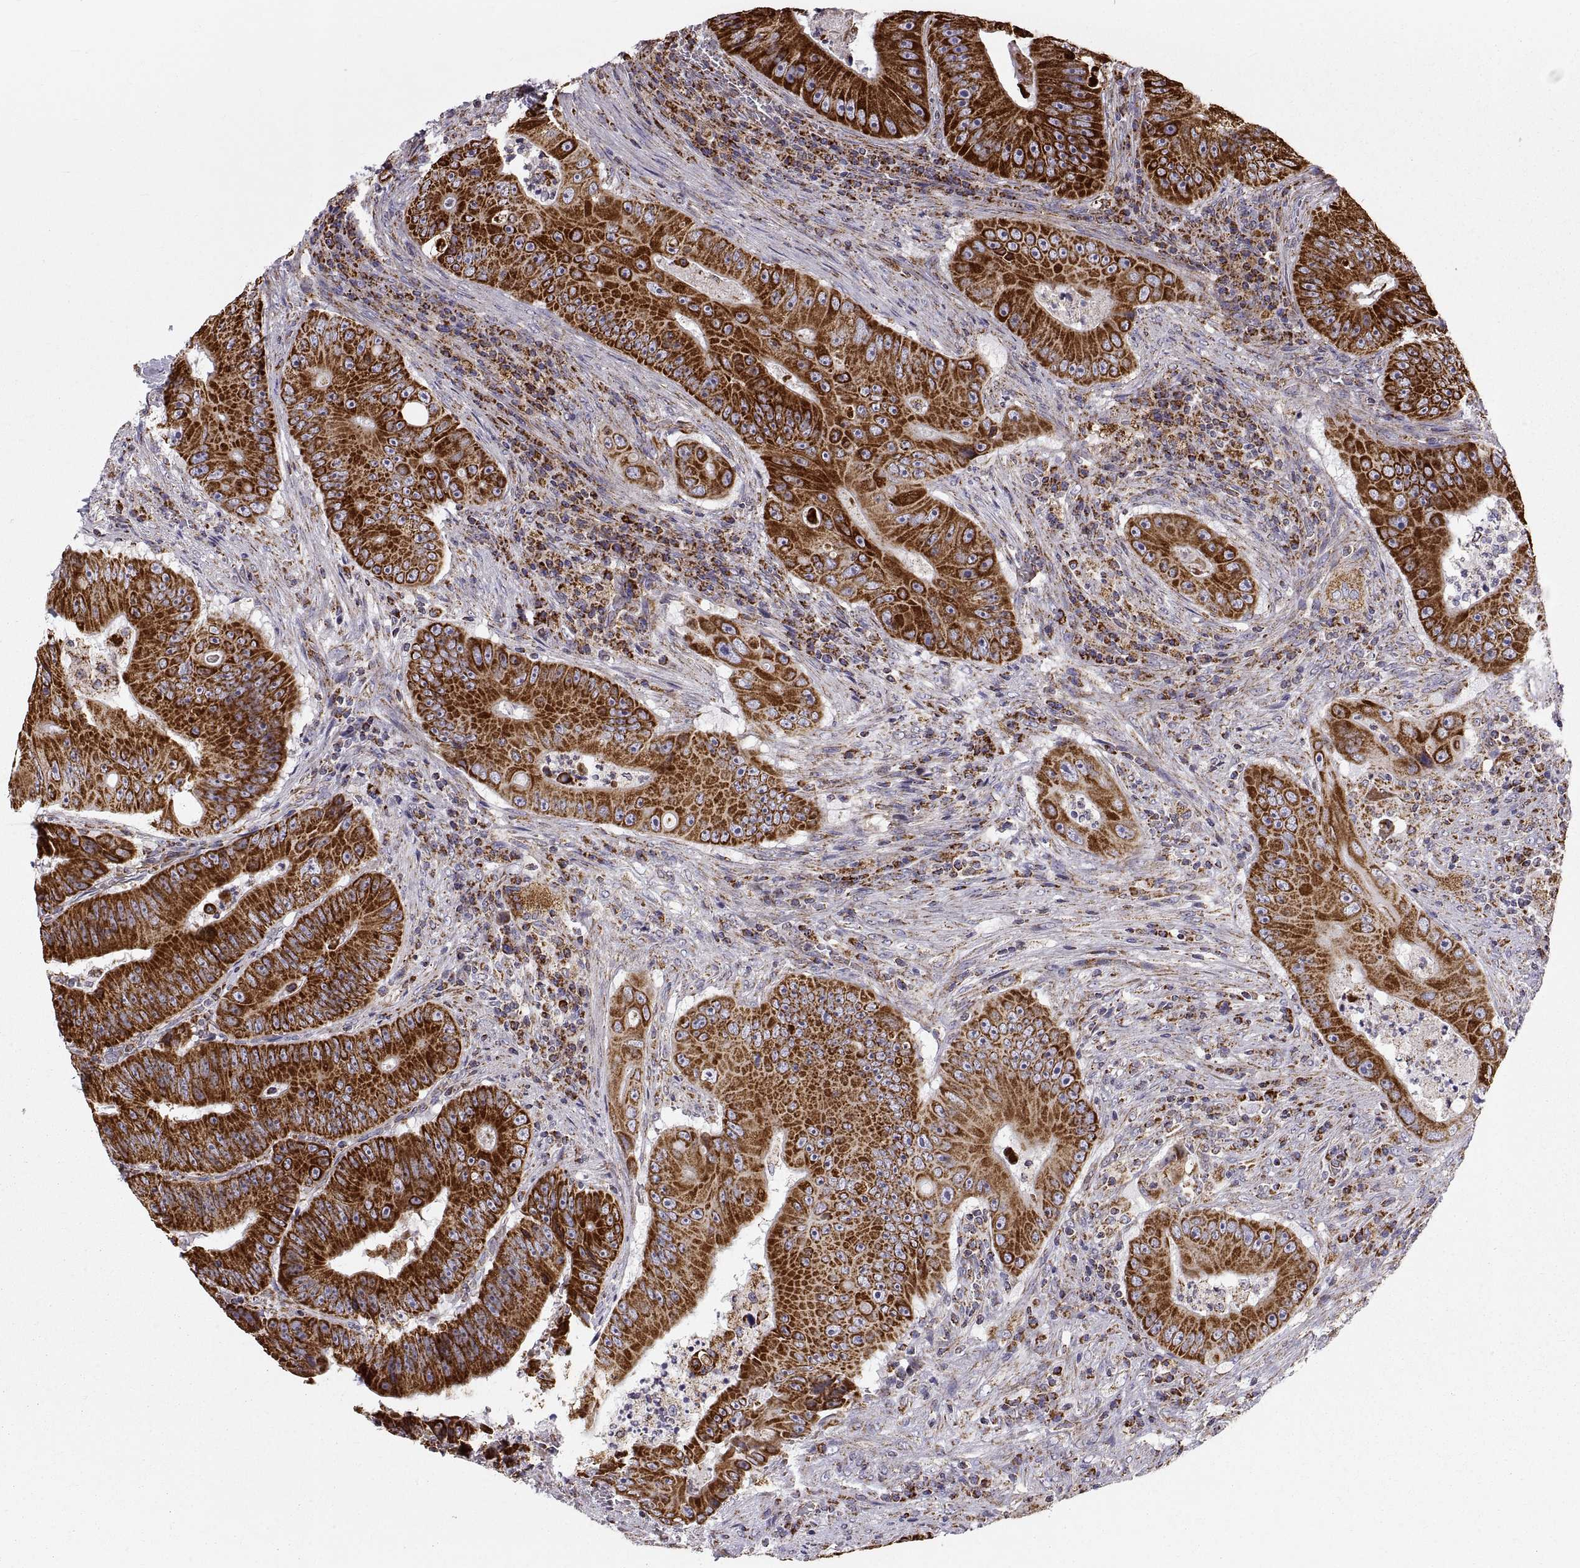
{"staining": {"intensity": "strong", "quantity": ">75%", "location": "cytoplasmic/membranous"}, "tissue": "colorectal cancer", "cell_type": "Tumor cells", "image_type": "cancer", "snomed": [{"axis": "morphology", "description": "Adenocarcinoma, NOS"}, {"axis": "topography", "description": "Colon"}], "caption": "Strong cytoplasmic/membranous staining is appreciated in about >75% of tumor cells in colorectal adenocarcinoma.", "gene": "ARSD", "patient": {"sex": "female", "age": 86}}